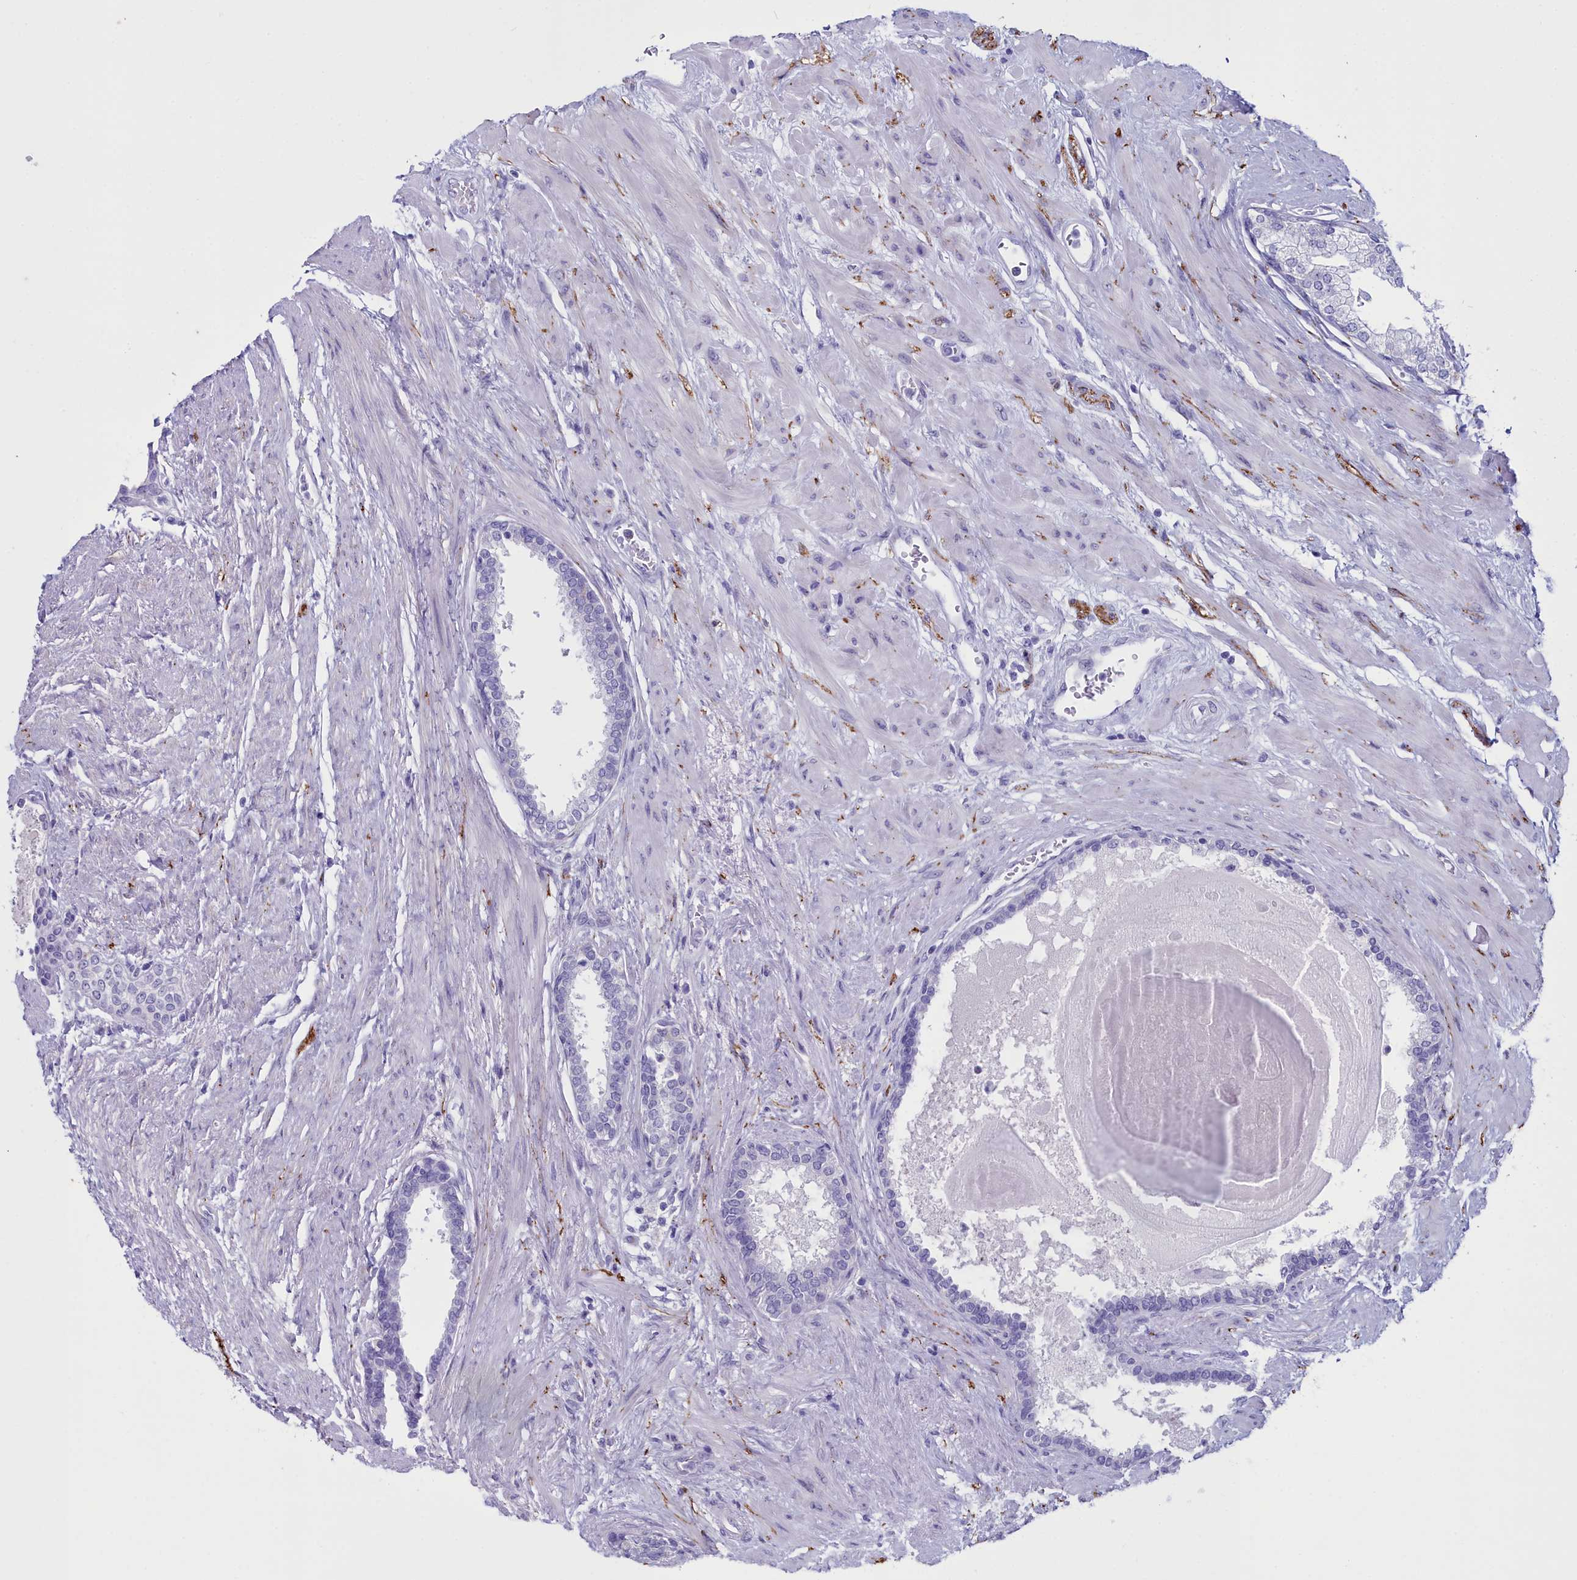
{"staining": {"intensity": "negative", "quantity": "none", "location": "none"}, "tissue": "prostate", "cell_type": "Glandular cells", "image_type": "normal", "snomed": [{"axis": "morphology", "description": "Normal tissue, NOS"}, {"axis": "topography", "description": "Prostate"}], "caption": "DAB immunohistochemical staining of unremarkable human prostate exhibits no significant expression in glandular cells. (Brightfield microscopy of DAB (3,3'-diaminobenzidine) IHC at high magnification).", "gene": "MAP6", "patient": {"sex": "male", "age": 57}}